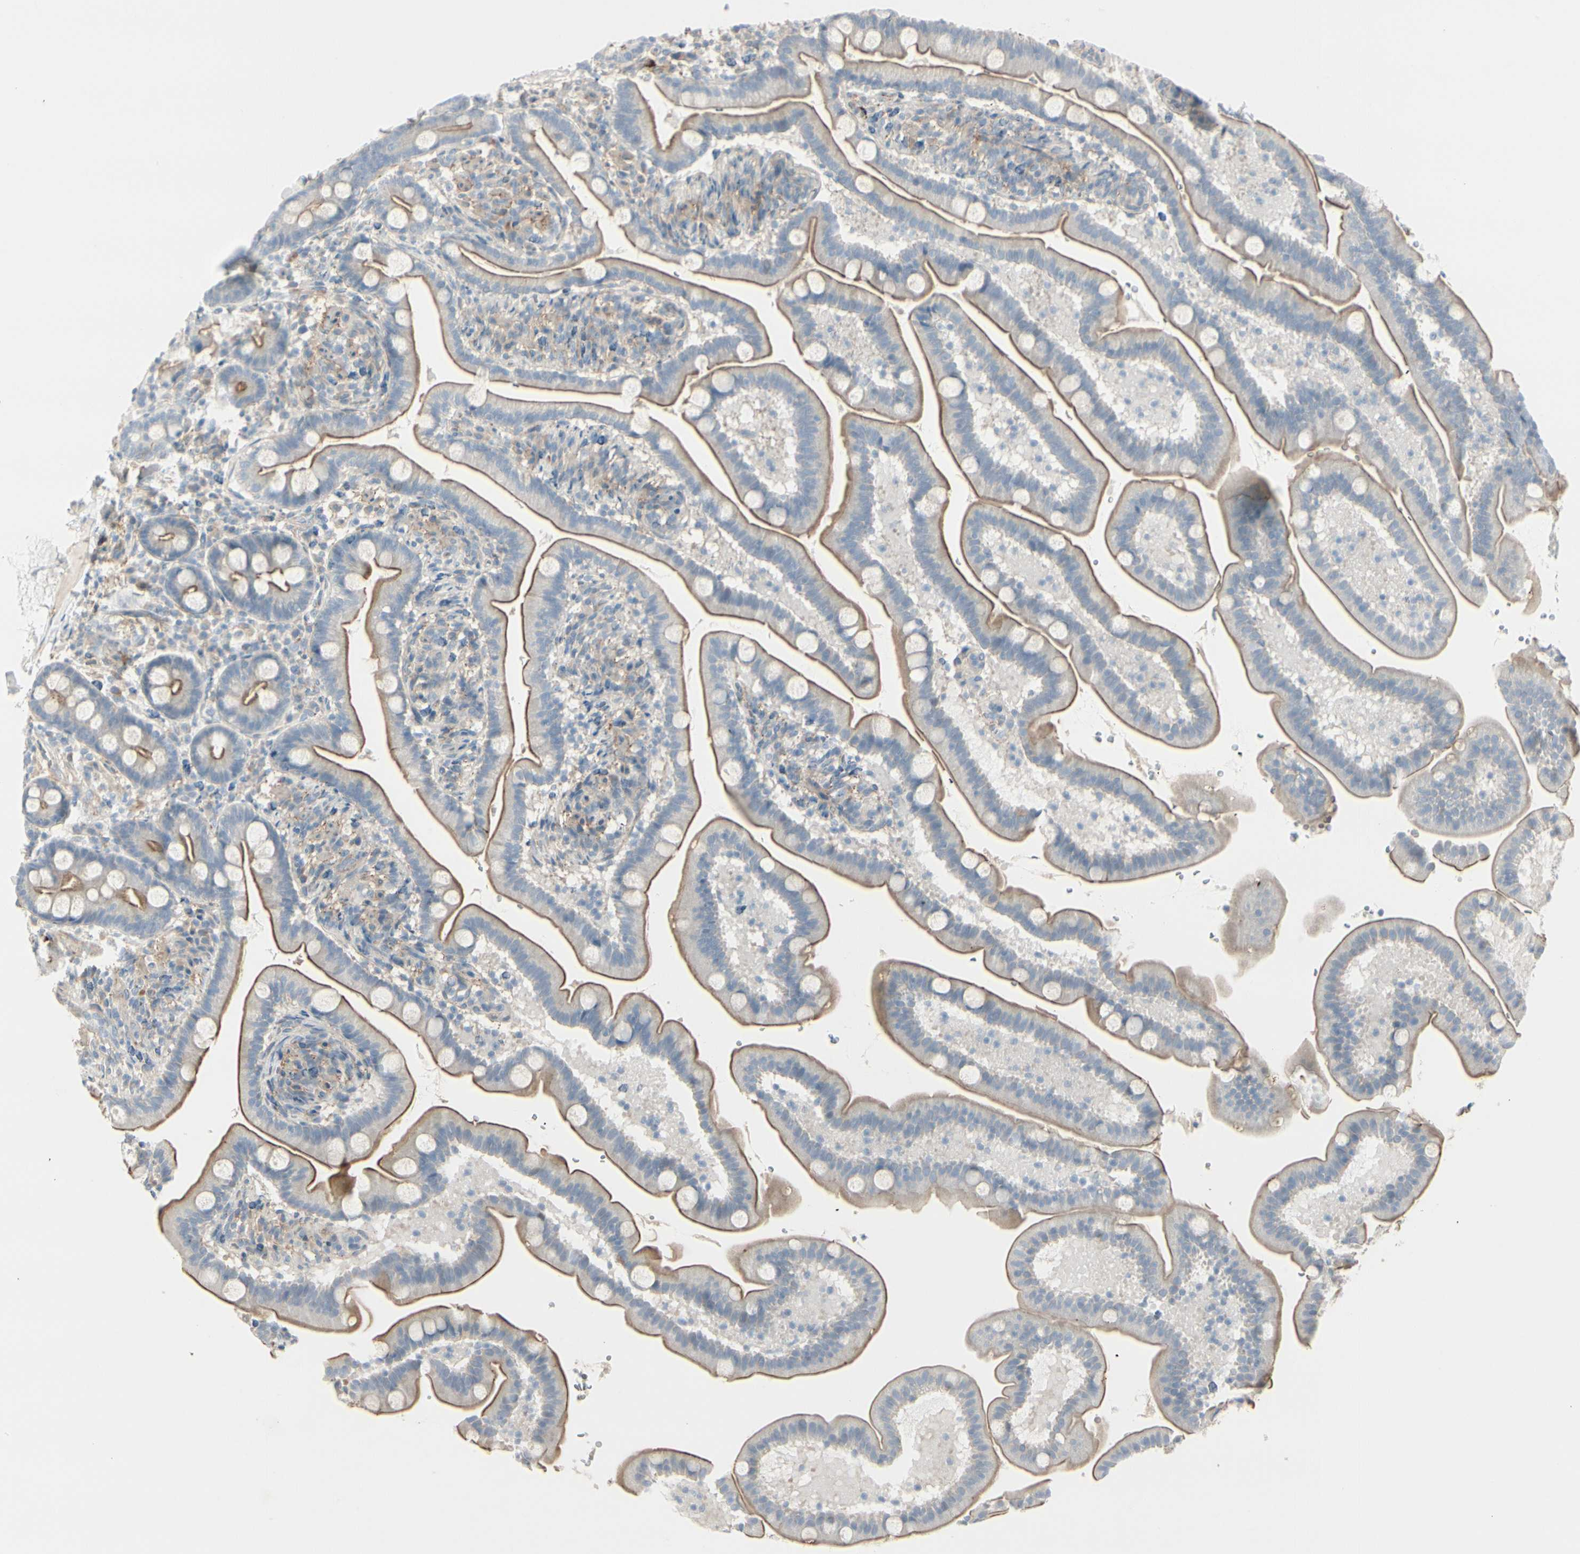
{"staining": {"intensity": "moderate", "quantity": ">75%", "location": "cytoplasmic/membranous"}, "tissue": "duodenum", "cell_type": "Glandular cells", "image_type": "normal", "snomed": [{"axis": "morphology", "description": "Normal tissue, NOS"}, {"axis": "topography", "description": "Duodenum"}], "caption": "A micrograph of duodenum stained for a protein shows moderate cytoplasmic/membranous brown staining in glandular cells. (DAB = brown stain, brightfield microscopy at high magnification).", "gene": "CACNA2D1", "patient": {"sex": "male", "age": 54}}